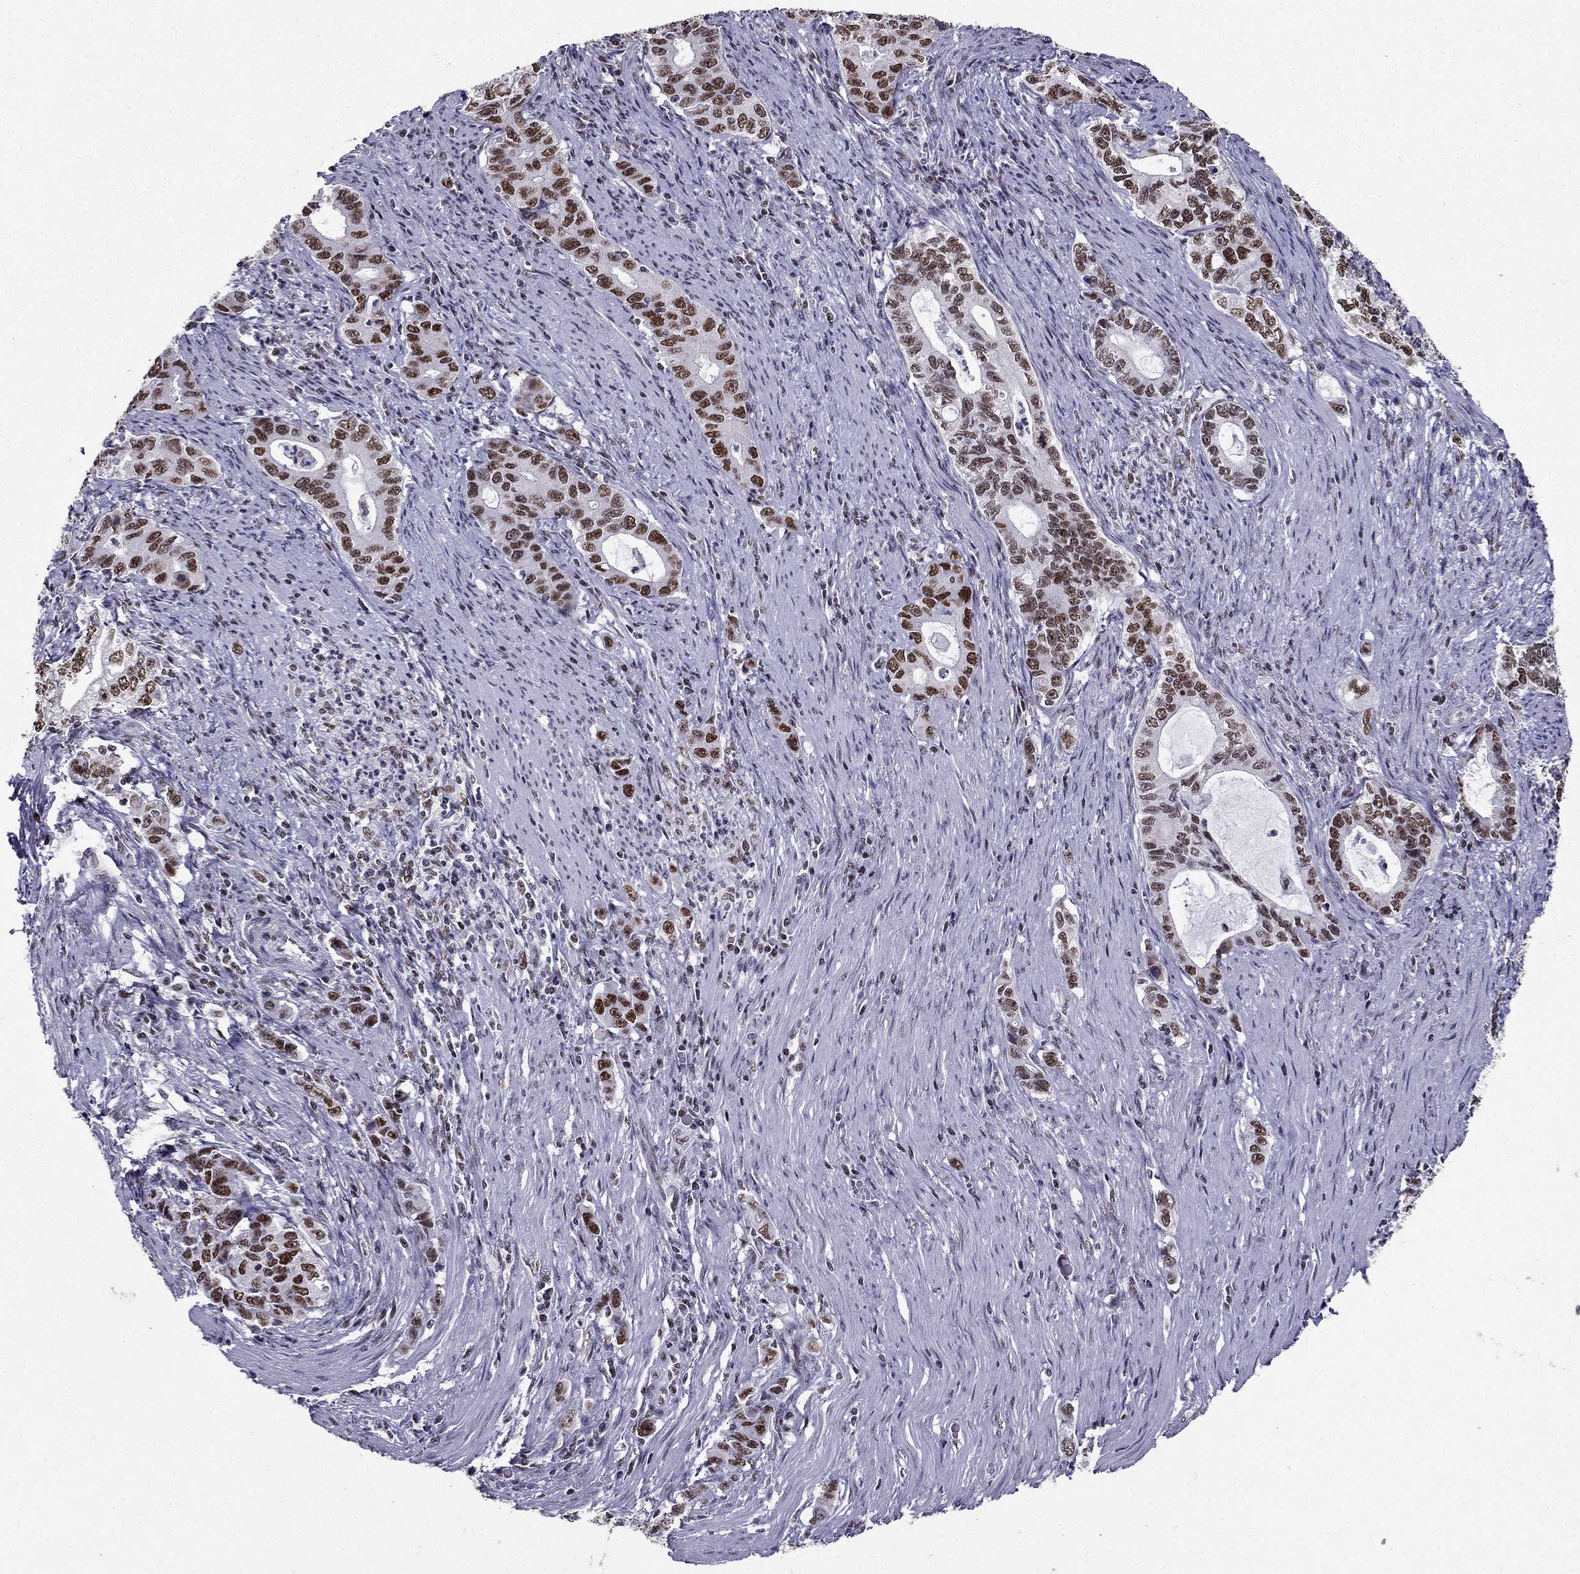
{"staining": {"intensity": "strong", "quantity": "25%-75%", "location": "nuclear"}, "tissue": "stomach cancer", "cell_type": "Tumor cells", "image_type": "cancer", "snomed": [{"axis": "morphology", "description": "Adenocarcinoma, NOS"}, {"axis": "topography", "description": "Stomach, lower"}], "caption": "Protein expression analysis of human stomach adenocarcinoma reveals strong nuclear staining in approximately 25%-75% of tumor cells. (DAB (3,3'-diaminobenzidine) IHC, brown staining for protein, blue staining for nuclei).", "gene": "ZNF420", "patient": {"sex": "female", "age": 72}}